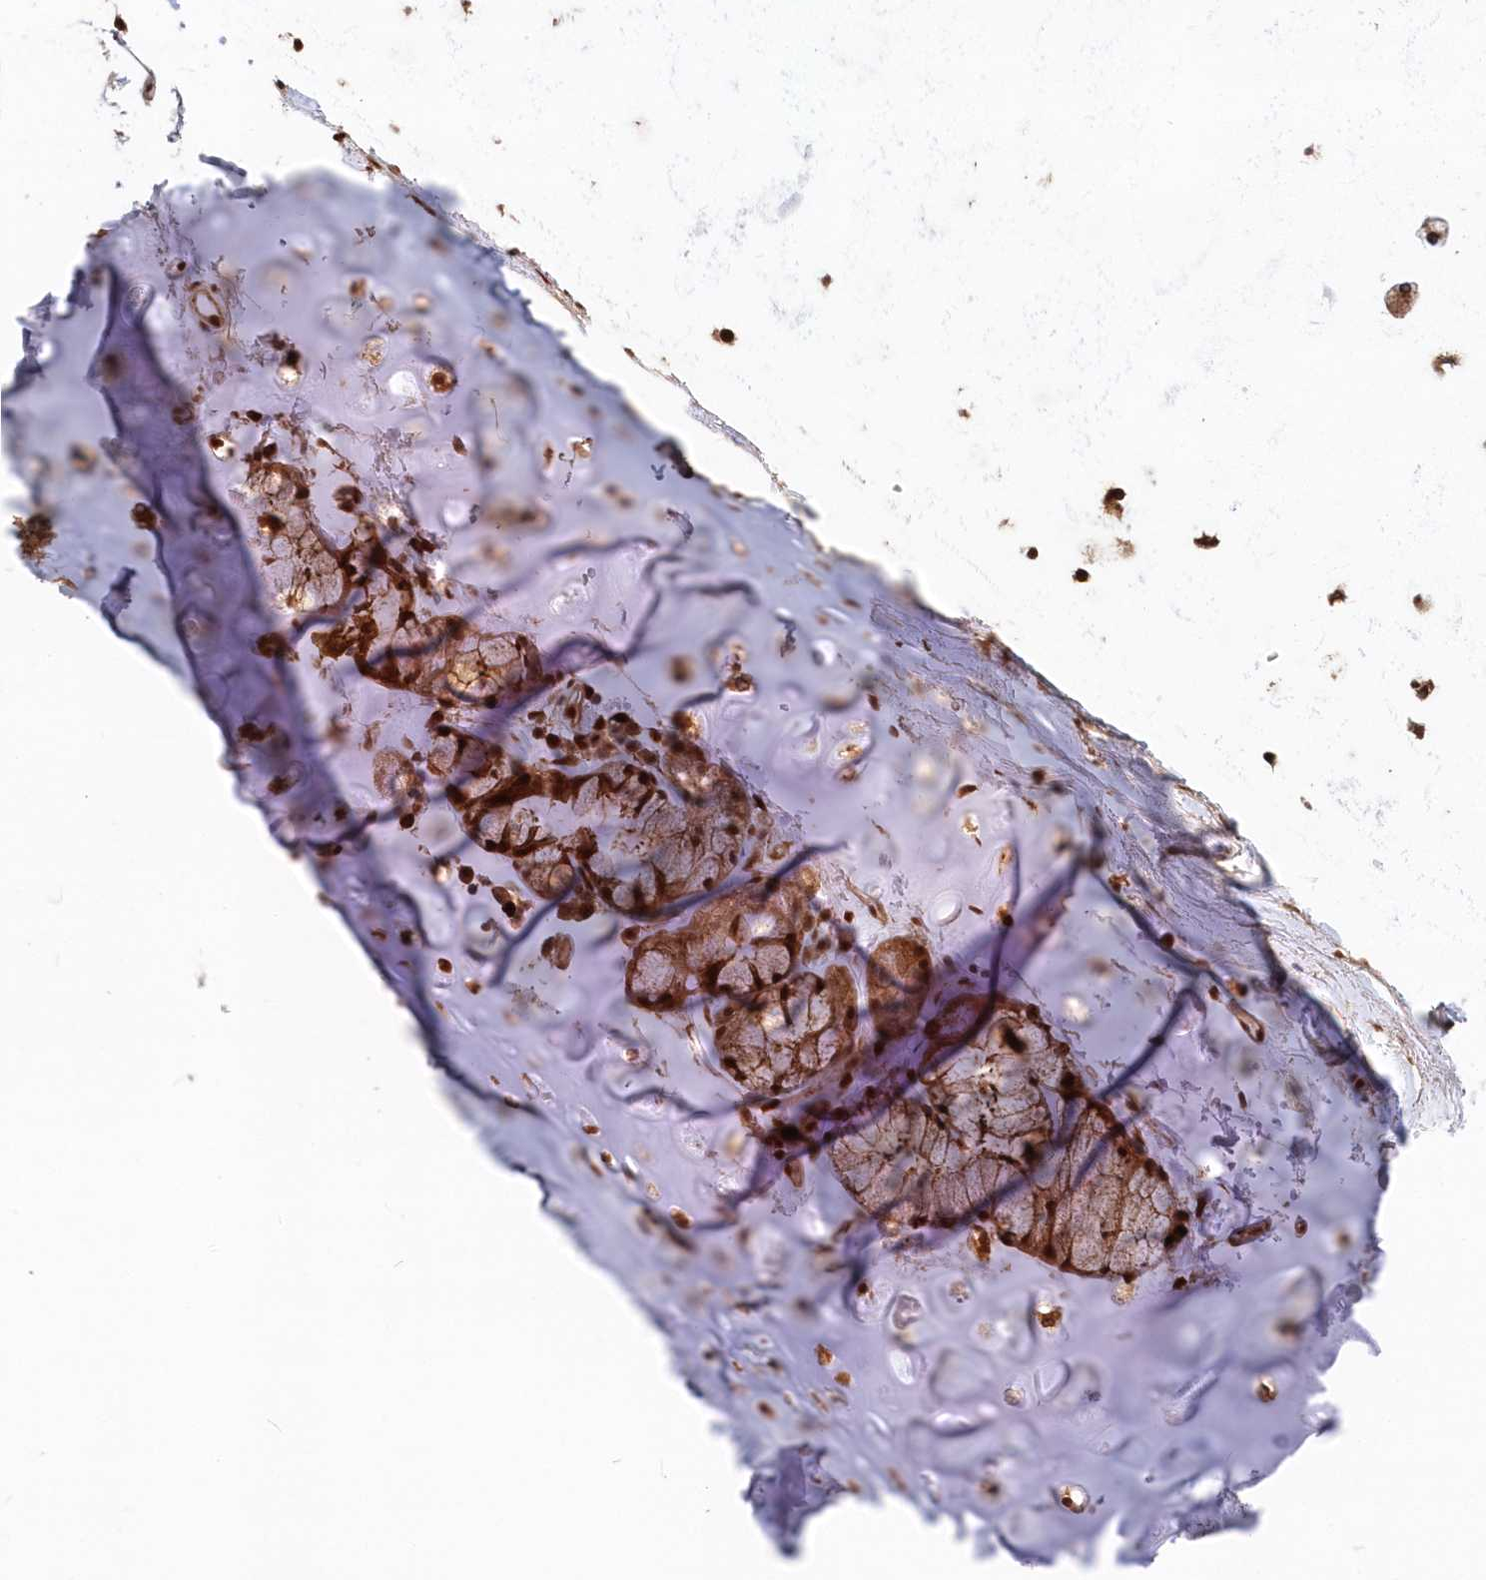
{"staining": {"intensity": "moderate", "quantity": ">75%", "location": "cytoplasmic/membranous"}, "tissue": "adipose tissue", "cell_type": "Adipocytes", "image_type": "normal", "snomed": [{"axis": "morphology", "description": "Normal tissue, NOS"}, {"axis": "topography", "description": "Cartilage tissue"}, {"axis": "topography", "description": "Bronchus"}], "caption": "Adipocytes exhibit medium levels of moderate cytoplasmic/membranous staining in about >75% of cells in benign adipose tissue.", "gene": "ABHD14B", "patient": {"sex": "female", "age": 73}}